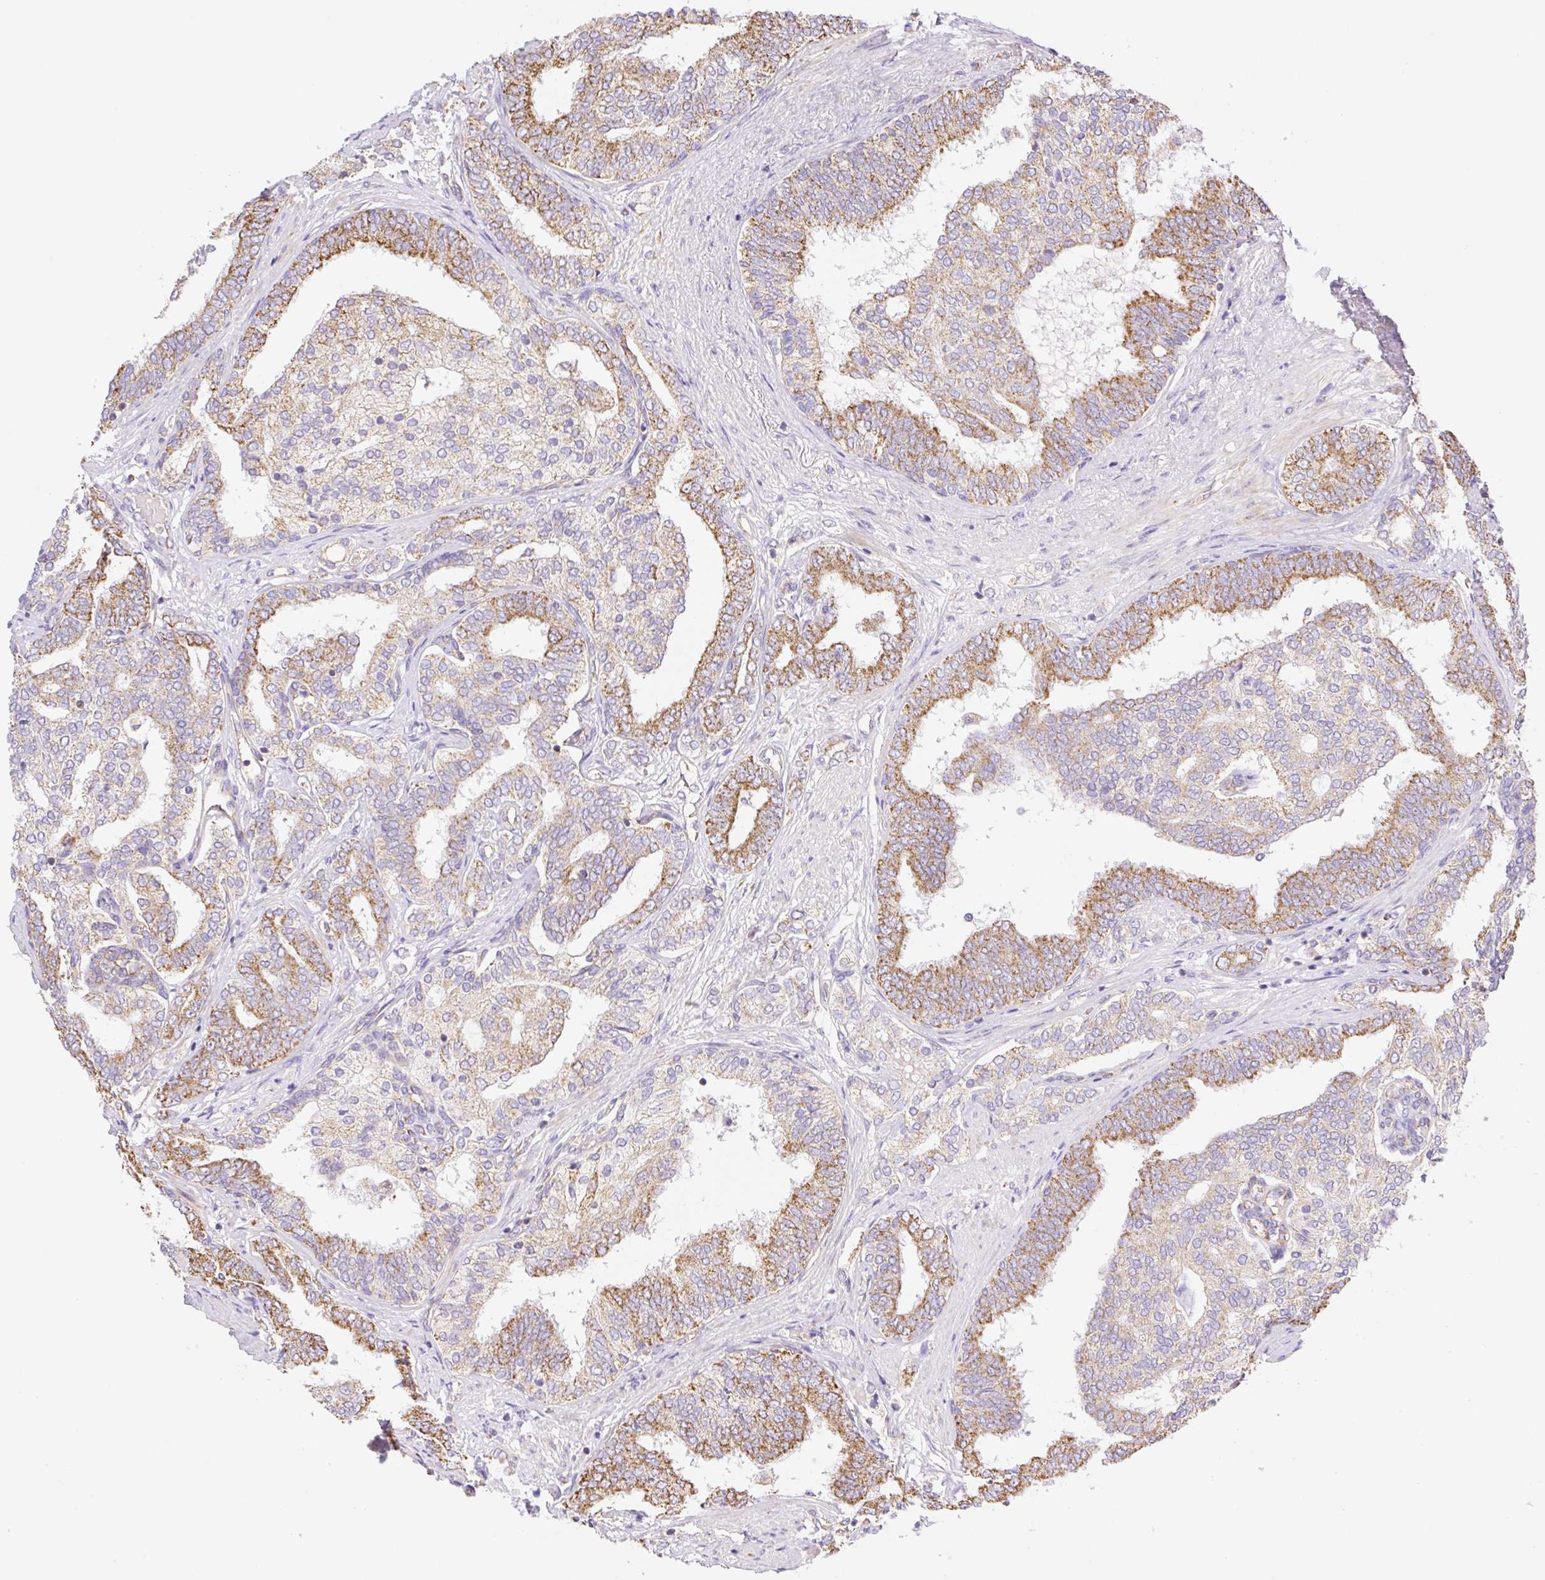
{"staining": {"intensity": "moderate", "quantity": "25%-75%", "location": "cytoplasmic/membranous"}, "tissue": "prostate cancer", "cell_type": "Tumor cells", "image_type": "cancer", "snomed": [{"axis": "morphology", "description": "Adenocarcinoma, High grade"}, {"axis": "topography", "description": "Prostate"}], "caption": "This is a photomicrograph of immunohistochemistry staining of high-grade adenocarcinoma (prostate), which shows moderate expression in the cytoplasmic/membranous of tumor cells.", "gene": "ESAM", "patient": {"sex": "male", "age": 72}}